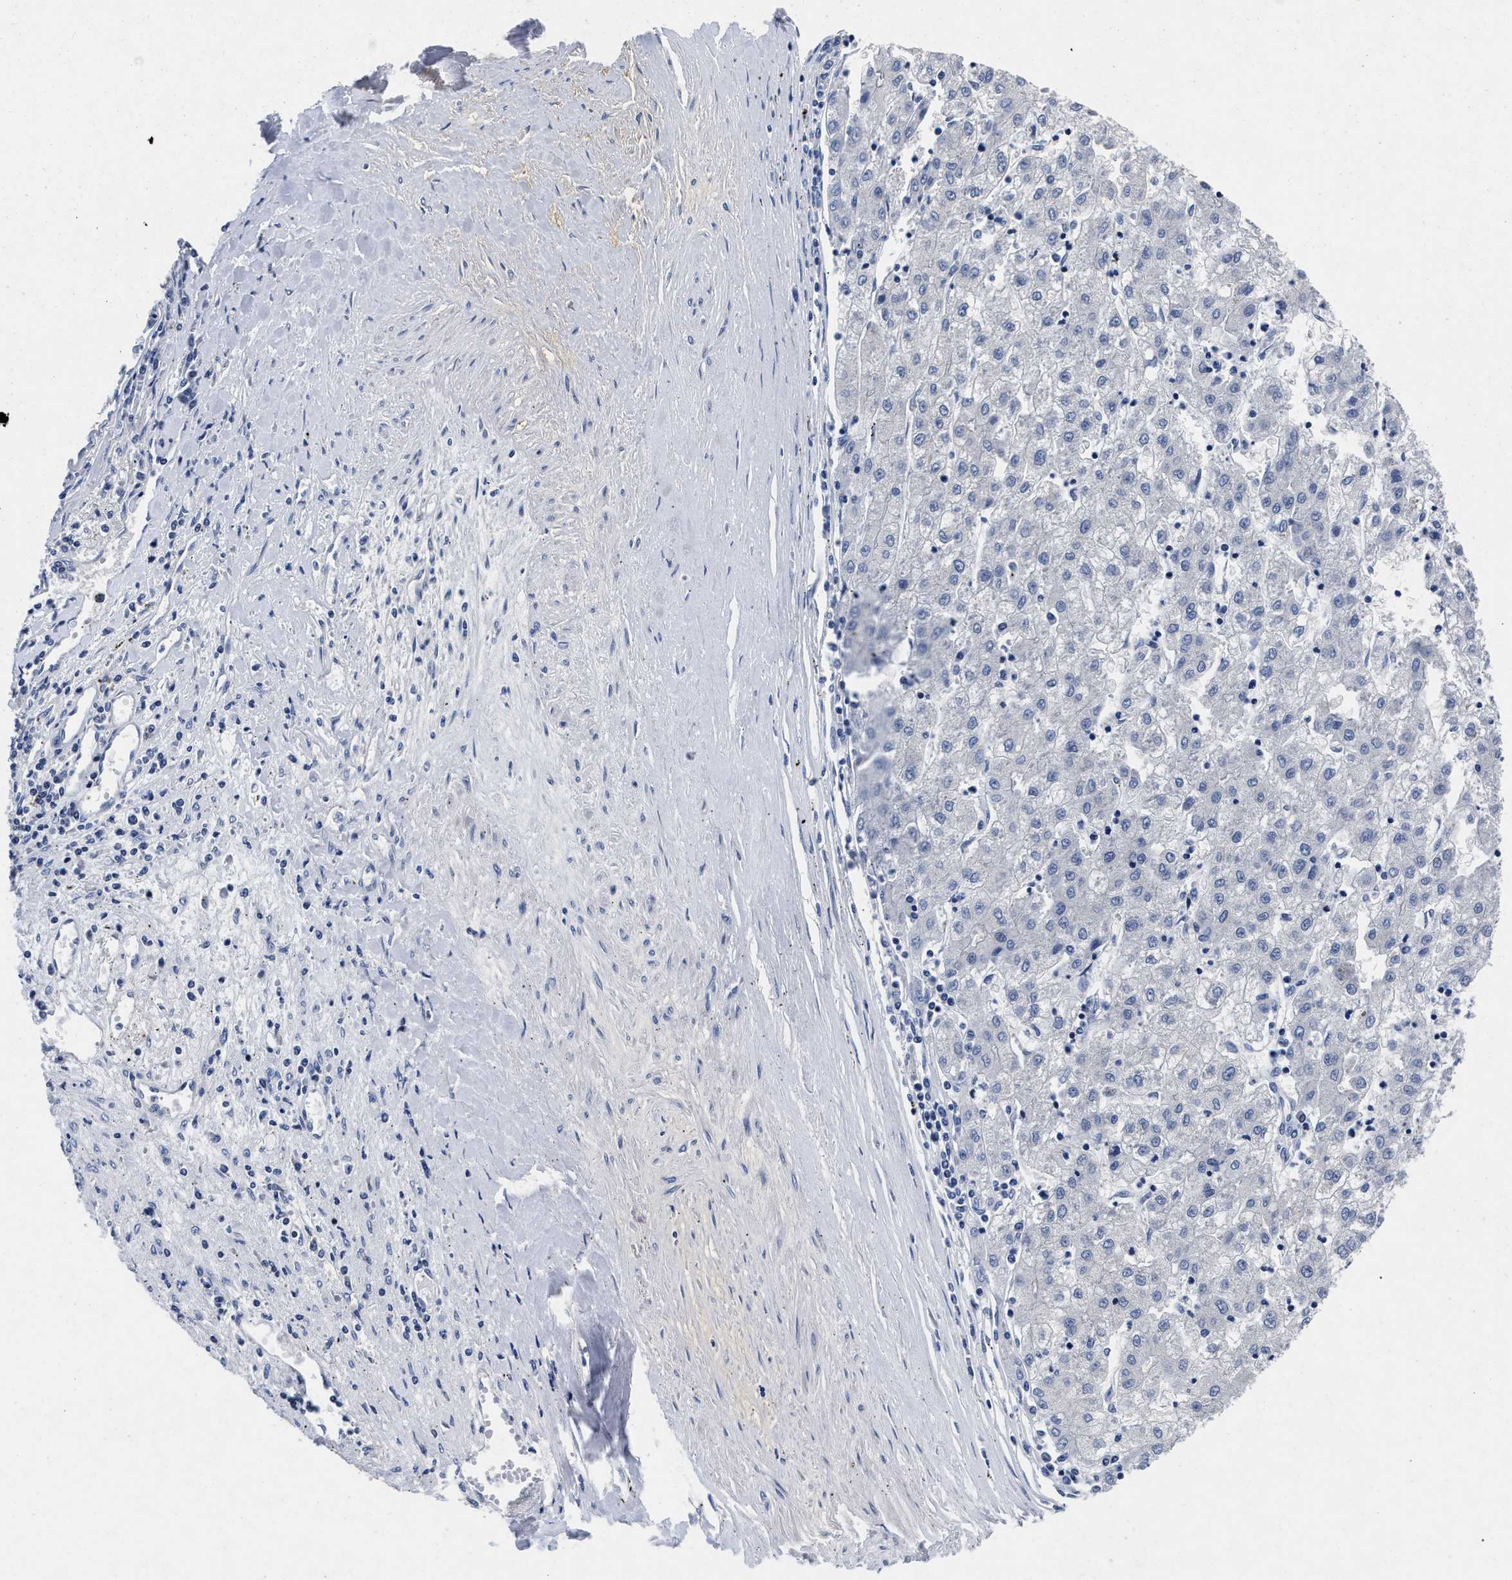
{"staining": {"intensity": "negative", "quantity": "none", "location": "none"}, "tissue": "liver cancer", "cell_type": "Tumor cells", "image_type": "cancer", "snomed": [{"axis": "morphology", "description": "Carcinoma, Hepatocellular, NOS"}, {"axis": "topography", "description": "Liver"}], "caption": "A histopathology image of liver hepatocellular carcinoma stained for a protein shows no brown staining in tumor cells.", "gene": "LAD1", "patient": {"sex": "male", "age": 72}}